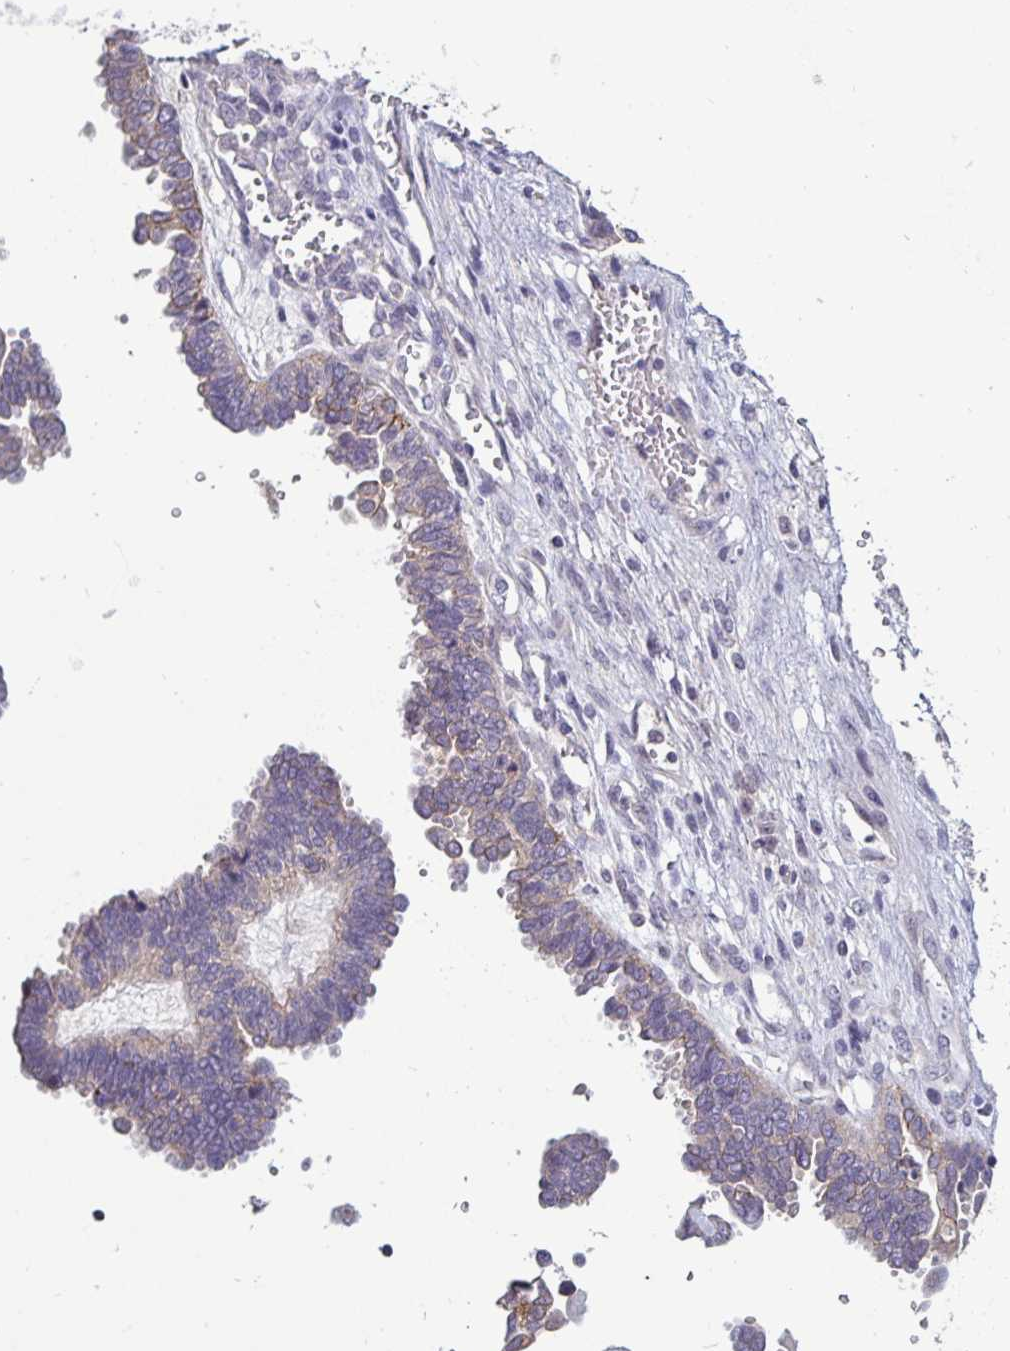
{"staining": {"intensity": "weak", "quantity": "<25%", "location": "cytoplasmic/membranous"}, "tissue": "ovarian cancer", "cell_type": "Tumor cells", "image_type": "cancer", "snomed": [{"axis": "morphology", "description": "Cystadenocarcinoma, serous, NOS"}, {"axis": "topography", "description": "Ovary"}], "caption": "Immunohistochemical staining of human ovarian cancer shows no significant expression in tumor cells.", "gene": "GSTM1", "patient": {"sex": "female", "age": 51}}